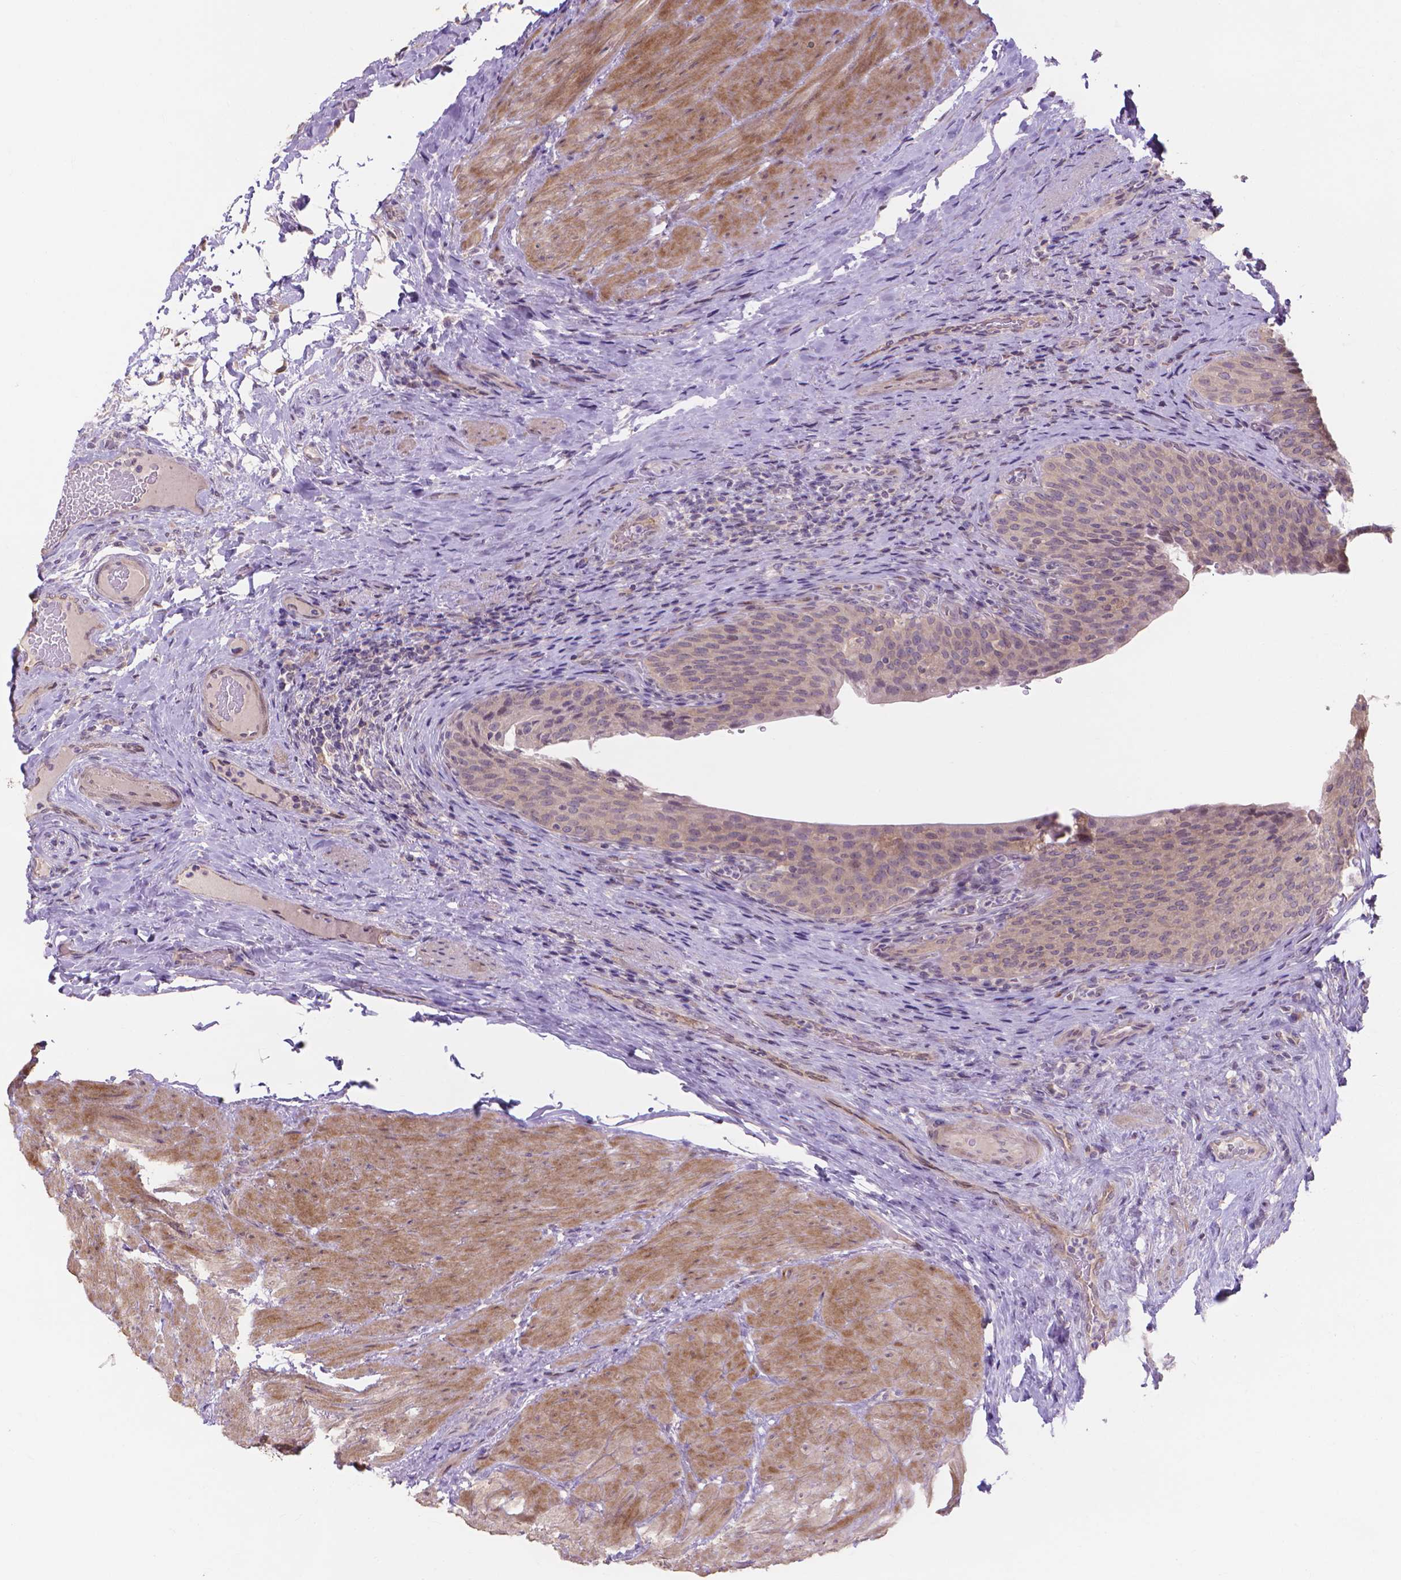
{"staining": {"intensity": "negative", "quantity": "none", "location": "none"}, "tissue": "urinary bladder", "cell_type": "Urothelial cells", "image_type": "normal", "snomed": [{"axis": "morphology", "description": "Normal tissue, NOS"}, {"axis": "topography", "description": "Urinary bladder"}, {"axis": "topography", "description": "Peripheral nerve tissue"}], "caption": "The photomicrograph shows no staining of urothelial cells in benign urinary bladder. The staining was performed using DAB (3,3'-diaminobenzidine) to visualize the protein expression in brown, while the nuclei were stained in blue with hematoxylin (Magnification: 20x).", "gene": "PRDM13", "patient": {"sex": "male", "age": 66}}